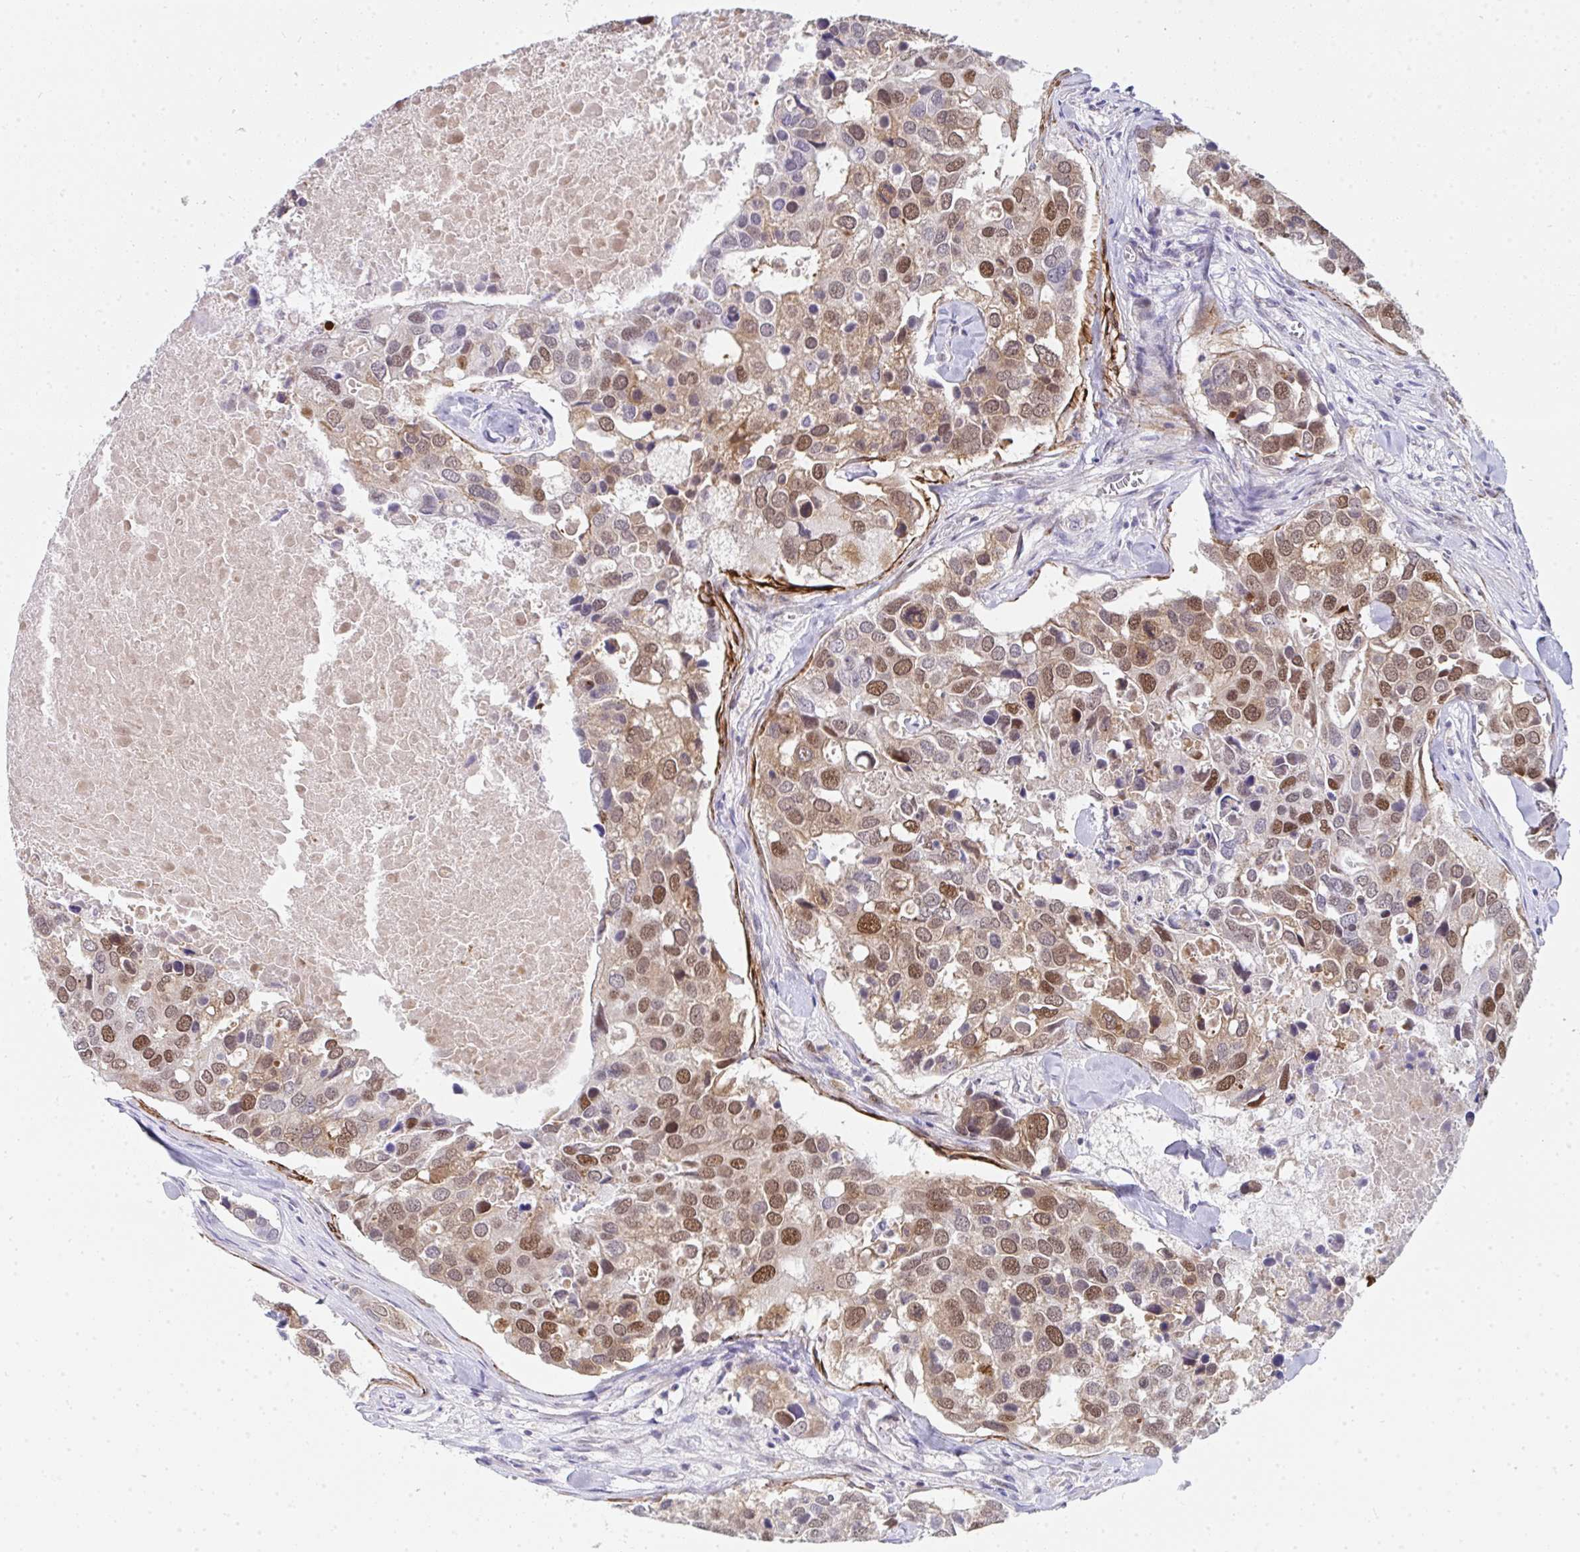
{"staining": {"intensity": "moderate", "quantity": ">75%", "location": "cytoplasmic/membranous,nuclear"}, "tissue": "breast cancer", "cell_type": "Tumor cells", "image_type": "cancer", "snomed": [{"axis": "morphology", "description": "Duct carcinoma"}, {"axis": "topography", "description": "Breast"}], "caption": "Immunohistochemical staining of human breast infiltrating ductal carcinoma displays moderate cytoplasmic/membranous and nuclear protein expression in approximately >75% of tumor cells.", "gene": "GINS2", "patient": {"sex": "female", "age": 83}}